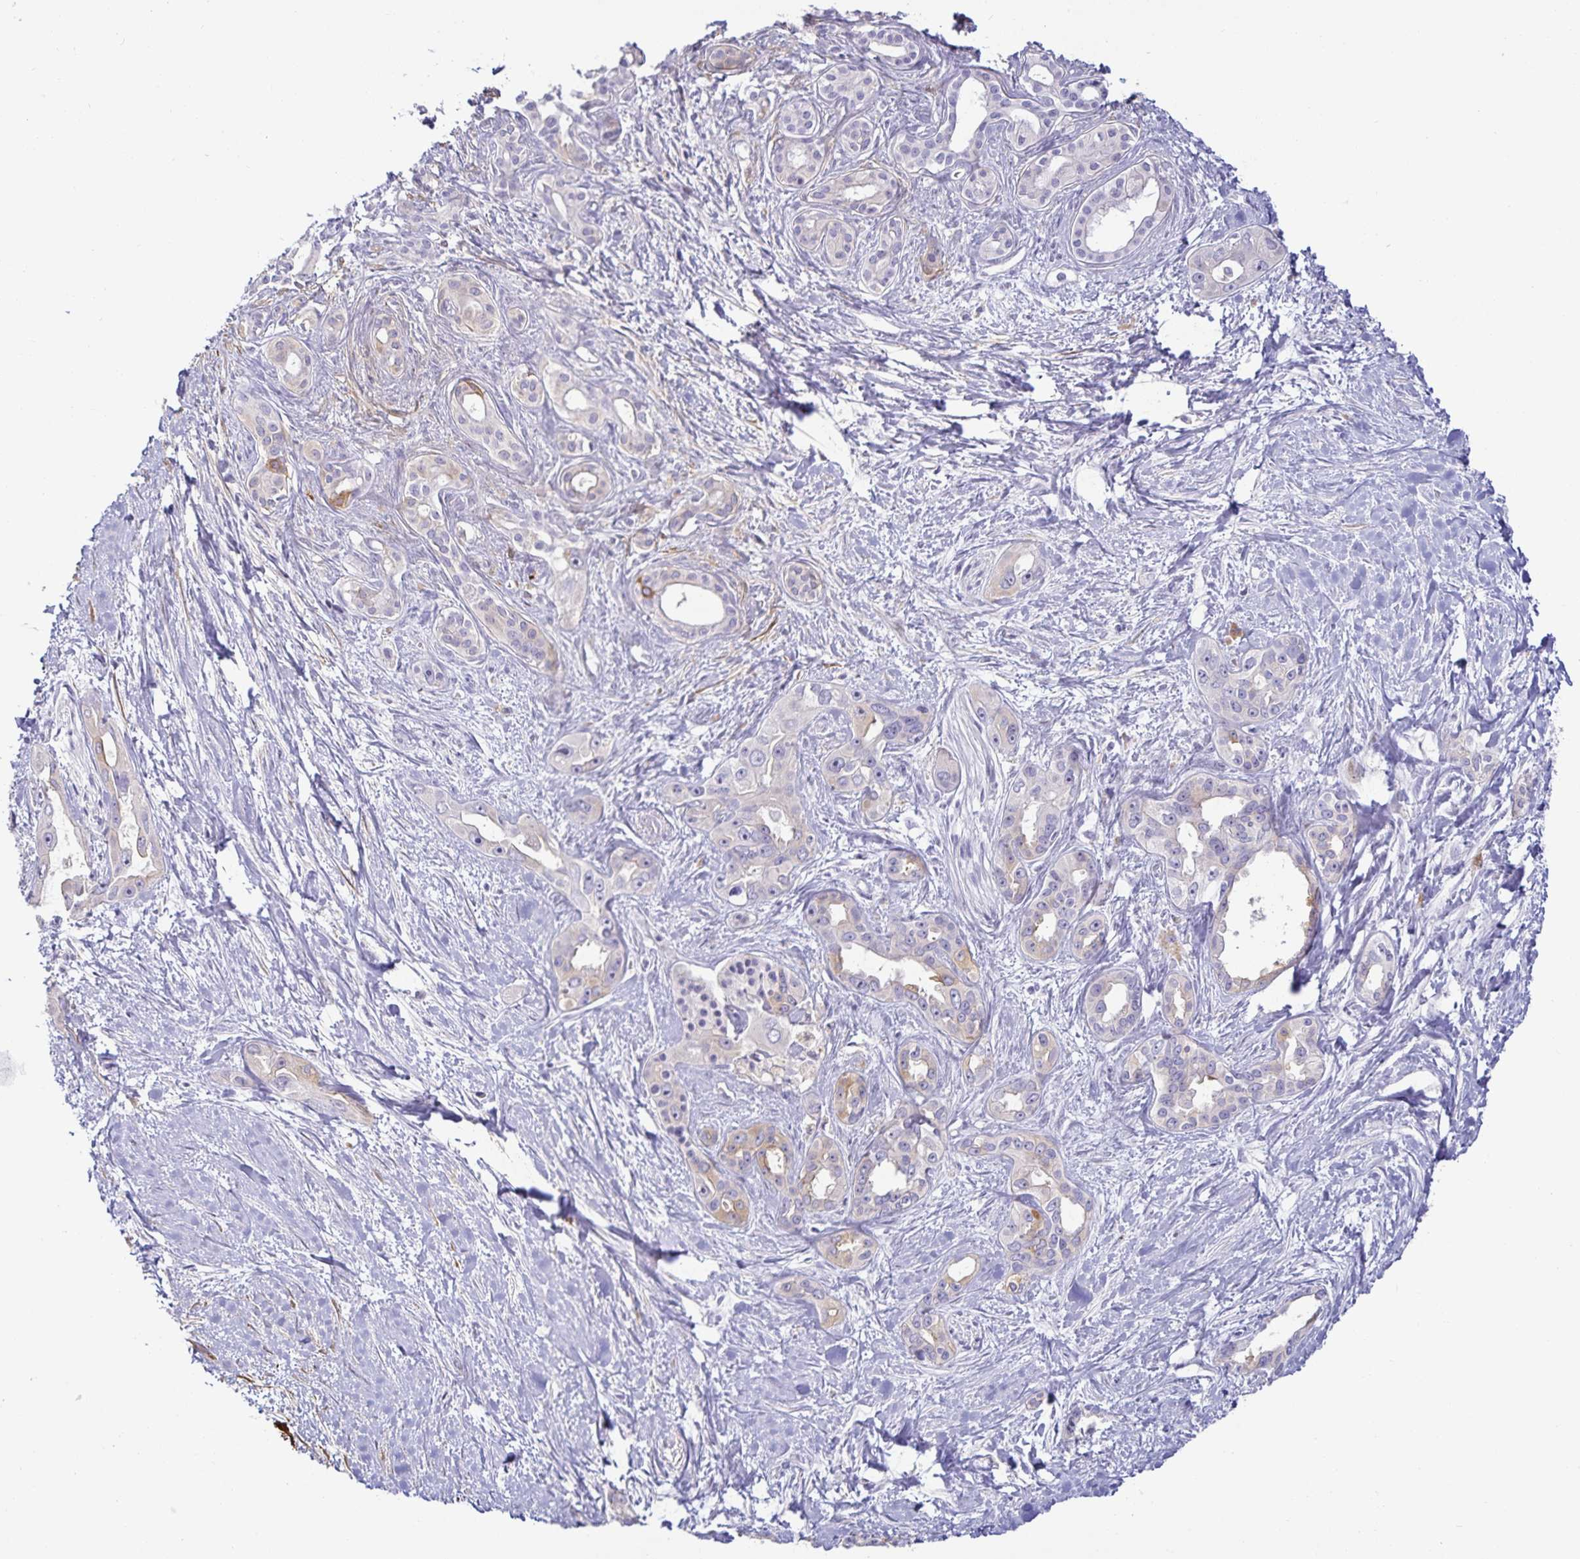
{"staining": {"intensity": "weak", "quantity": "<25%", "location": "cytoplasmic/membranous"}, "tissue": "pancreatic cancer", "cell_type": "Tumor cells", "image_type": "cancer", "snomed": [{"axis": "morphology", "description": "Adenocarcinoma, NOS"}, {"axis": "topography", "description": "Pancreas"}], "caption": "IHC micrograph of neoplastic tissue: pancreatic cancer (adenocarcinoma) stained with DAB shows no significant protein positivity in tumor cells.", "gene": "SPAG4", "patient": {"sex": "female", "age": 50}}